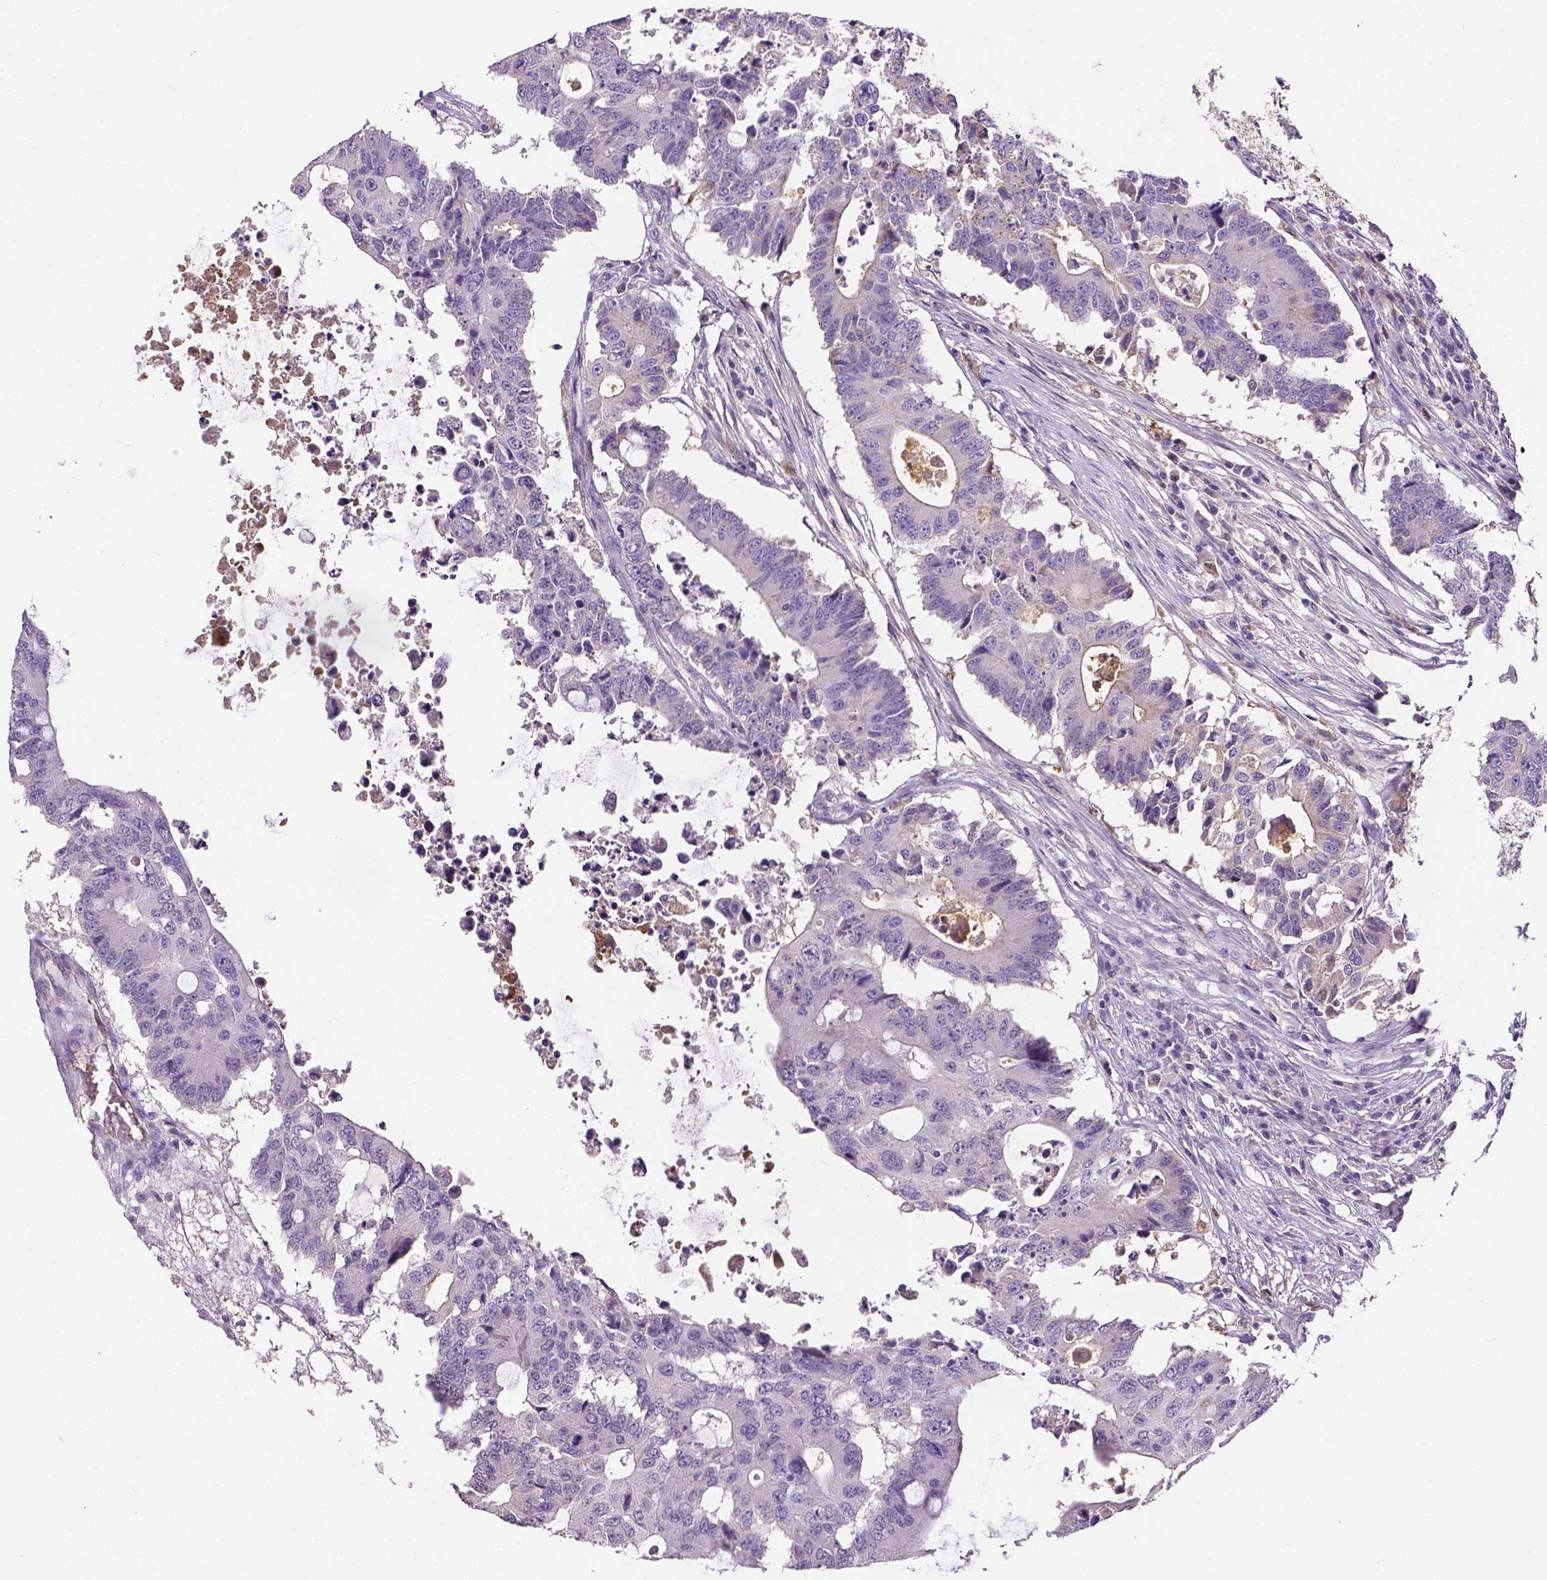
{"staining": {"intensity": "negative", "quantity": "none", "location": "none"}, "tissue": "colorectal cancer", "cell_type": "Tumor cells", "image_type": "cancer", "snomed": [{"axis": "morphology", "description": "Adenocarcinoma, NOS"}, {"axis": "topography", "description": "Colon"}], "caption": "IHC micrograph of neoplastic tissue: colorectal adenocarcinoma stained with DAB reveals no significant protein staining in tumor cells.", "gene": "APOE", "patient": {"sex": "male", "age": 71}}